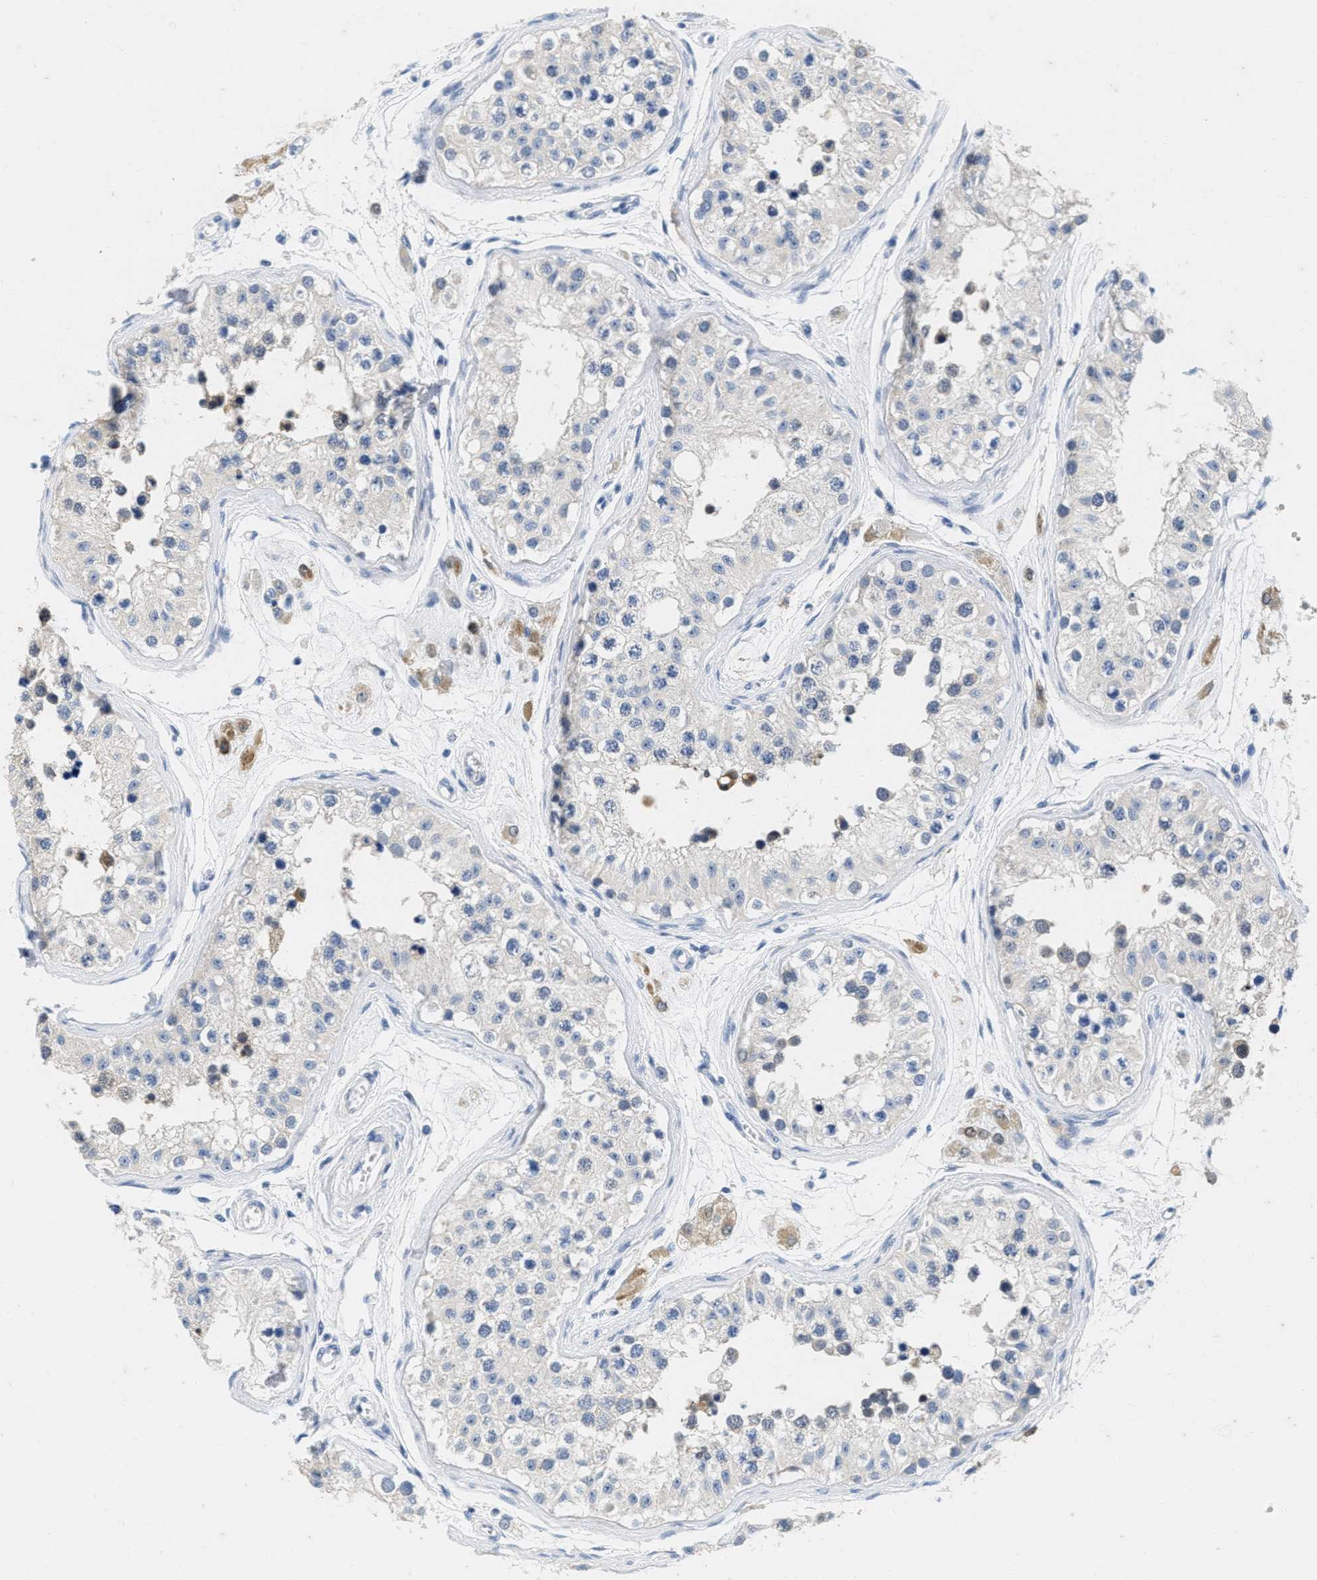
{"staining": {"intensity": "weak", "quantity": "<25%", "location": "cytoplasmic/membranous"}, "tissue": "testis", "cell_type": "Cells in seminiferous ducts", "image_type": "normal", "snomed": [{"axis": "morphology", "description": "Normal tissue, NOS"}, {"axis": "morphology", "description": "Adenocarcinoma, metastatic, NOS"}, {"axis": "topography", "description": "Testis"}], "caption": "Testis stained for a protein using immunohistochemistry (IHC) displays no staining cells in seminiferous ducts.", "gene": "ABCB11", "patient": {"sex": "male", "age": 26}}